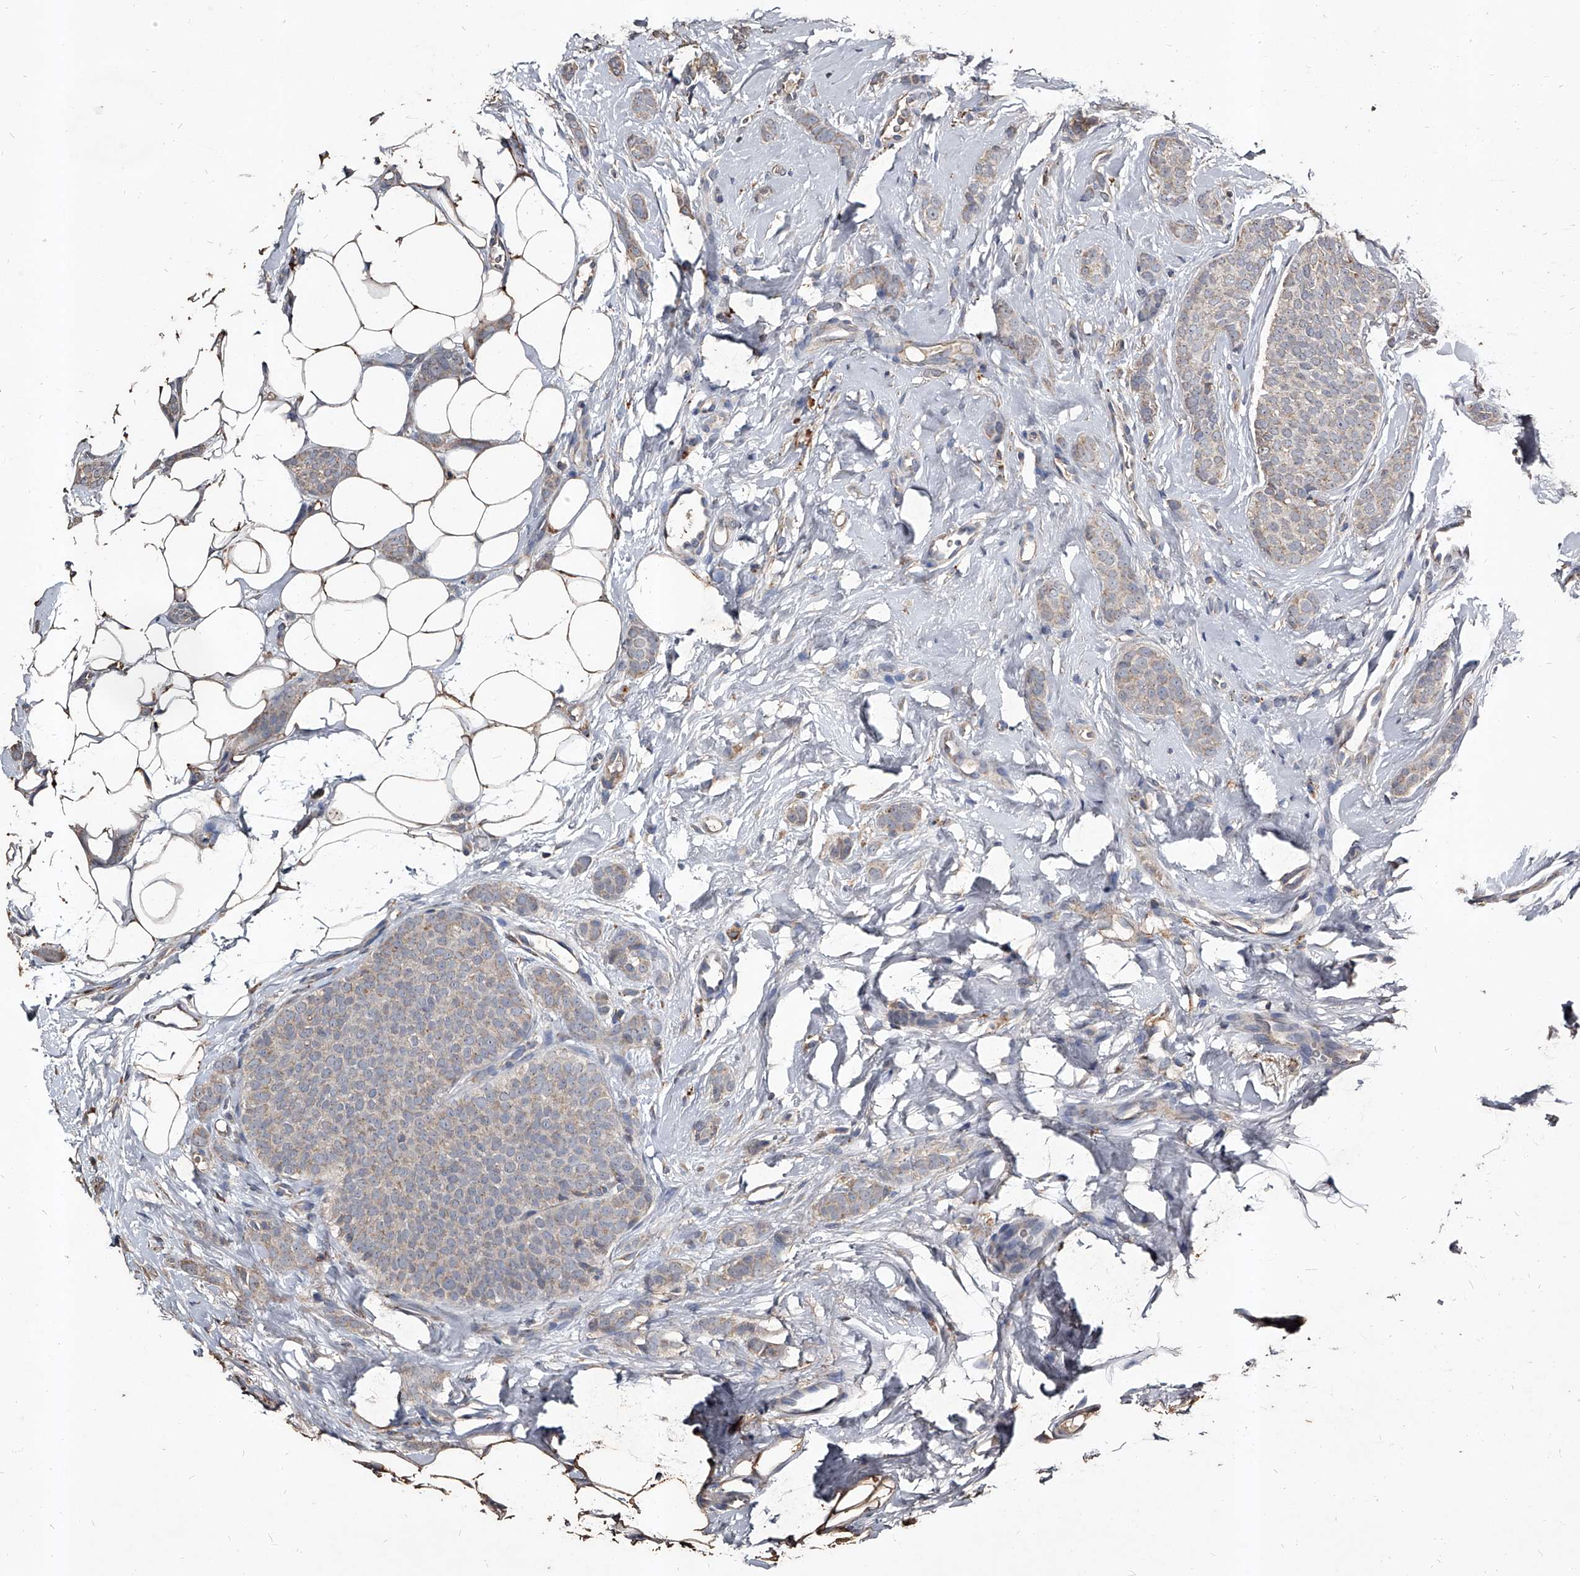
{"staining": {"intensity": "weak", "quantity": "25%-75%", "location": "cytoplasmic/membranous"}, "tissue": "breast cancer", "cell_type": "Tumor cells", "image_type": "cancer", "snomed": [{"axis": "morphology", "description": "Lobular carcinoma"}, {"axis": "topography", "description": "Skin"}, {"axis": "topography", "description": "Breast"}], "caption": "Immunohistochemistry micrograph of human breast cancer (lobular carcinoma) stained for a protein (brown), which displays low levels of weak cytoplasmic/membranous staining in about 25%-75% of tumor cells.", "gene": "GPR183", "patient": {"sex": "female", "age": 46}}